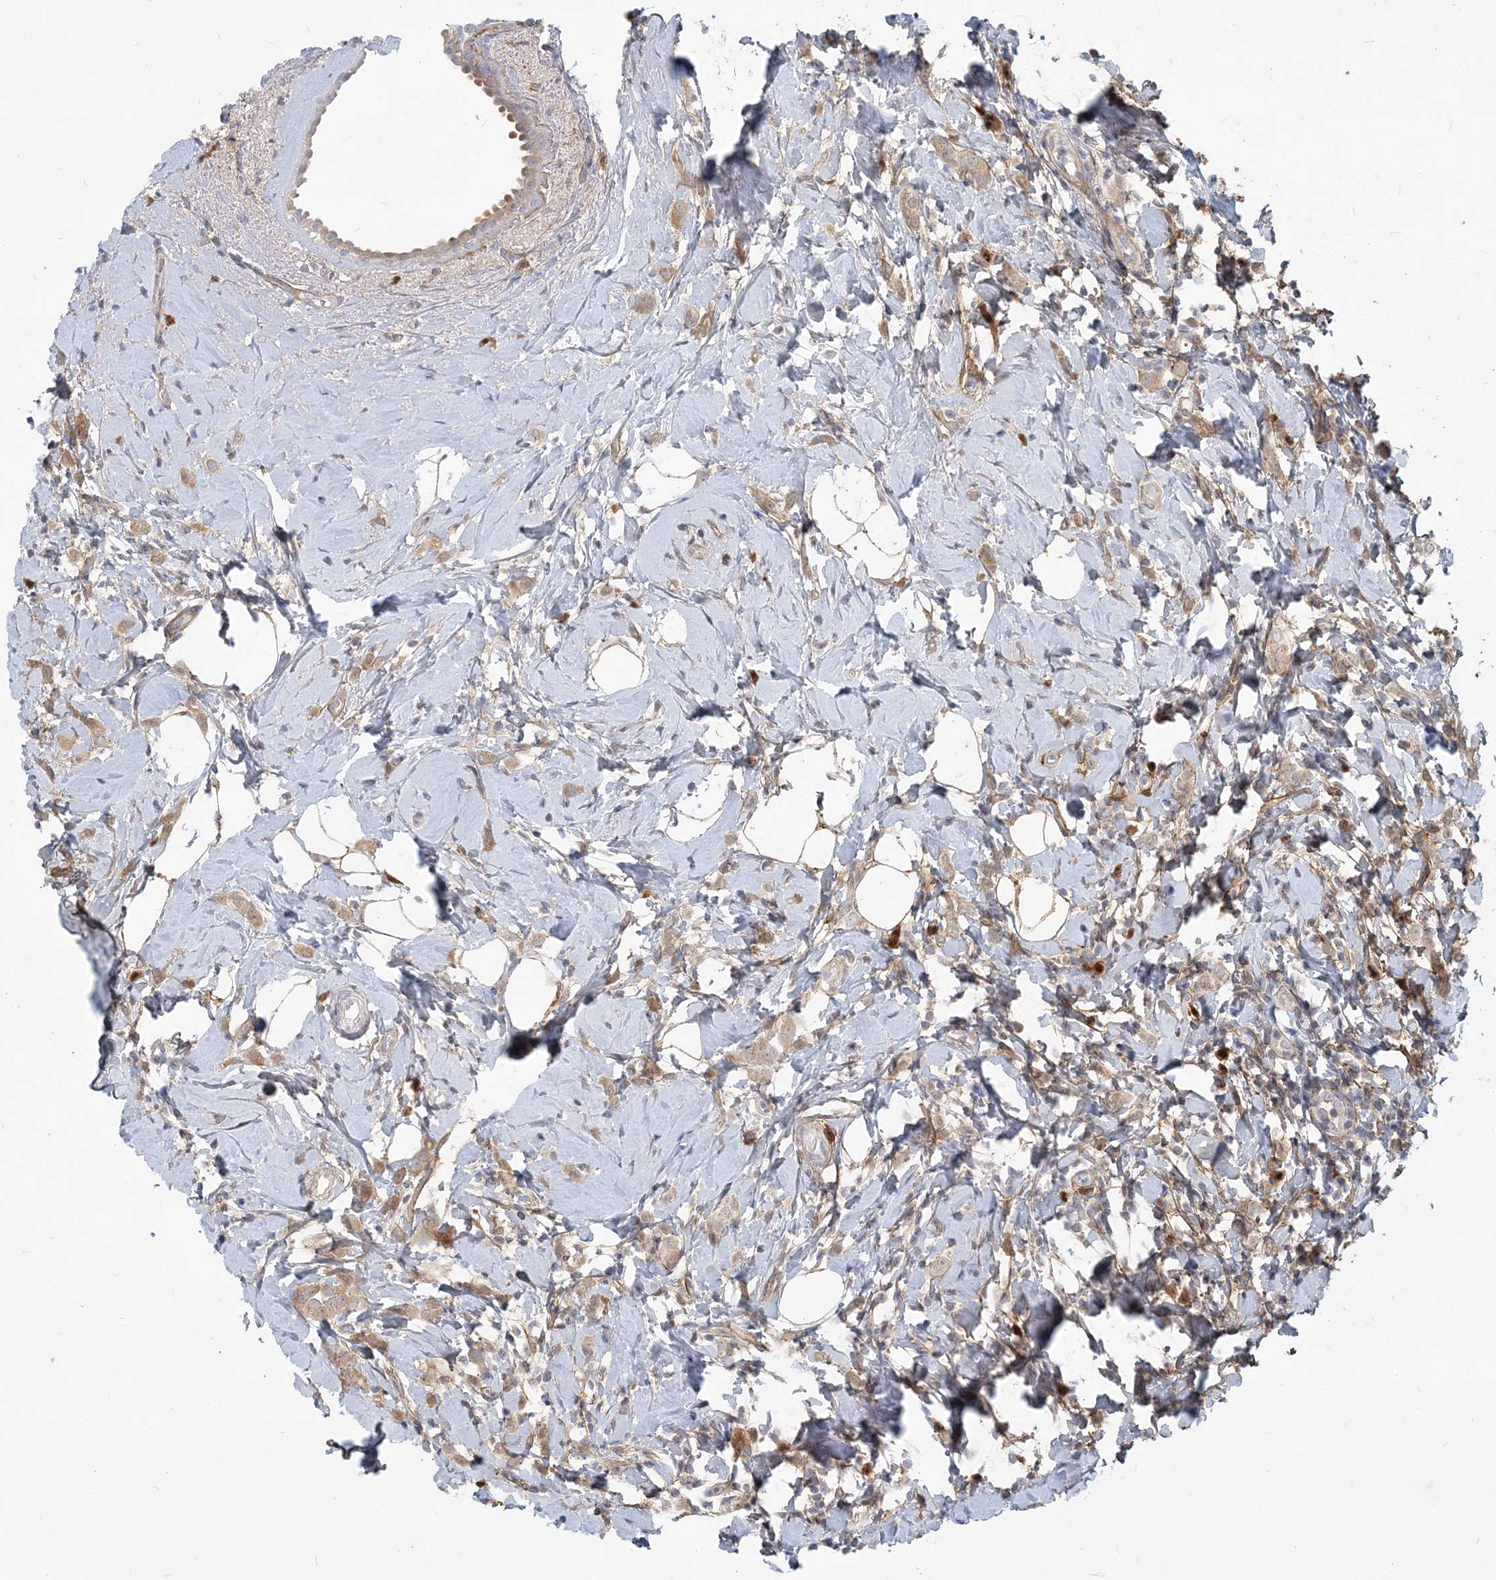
{"staining": {"intensity": "weak", "quantity": ">75%", "location": "cytoplasmic/membranous"}, "tissue": "breast cancer", "cell_type": "Tumor cells", "image_type": "cancer", "snomed": [{"axis": "morphology", "description": "Lobular carcinoma"}, {"axis": "topography", "description": "Breast"}], "caption": "Immunohistochemistry micrograph of breast cancer (lobular carcinoma) stained for a protein (brown), which exhibits low levels of weak cytoplasmic/membranous staining in approximately >75% of tumor cells.", "gene": "GMPPA", "patient": {"sex": "female", "age": 47}}